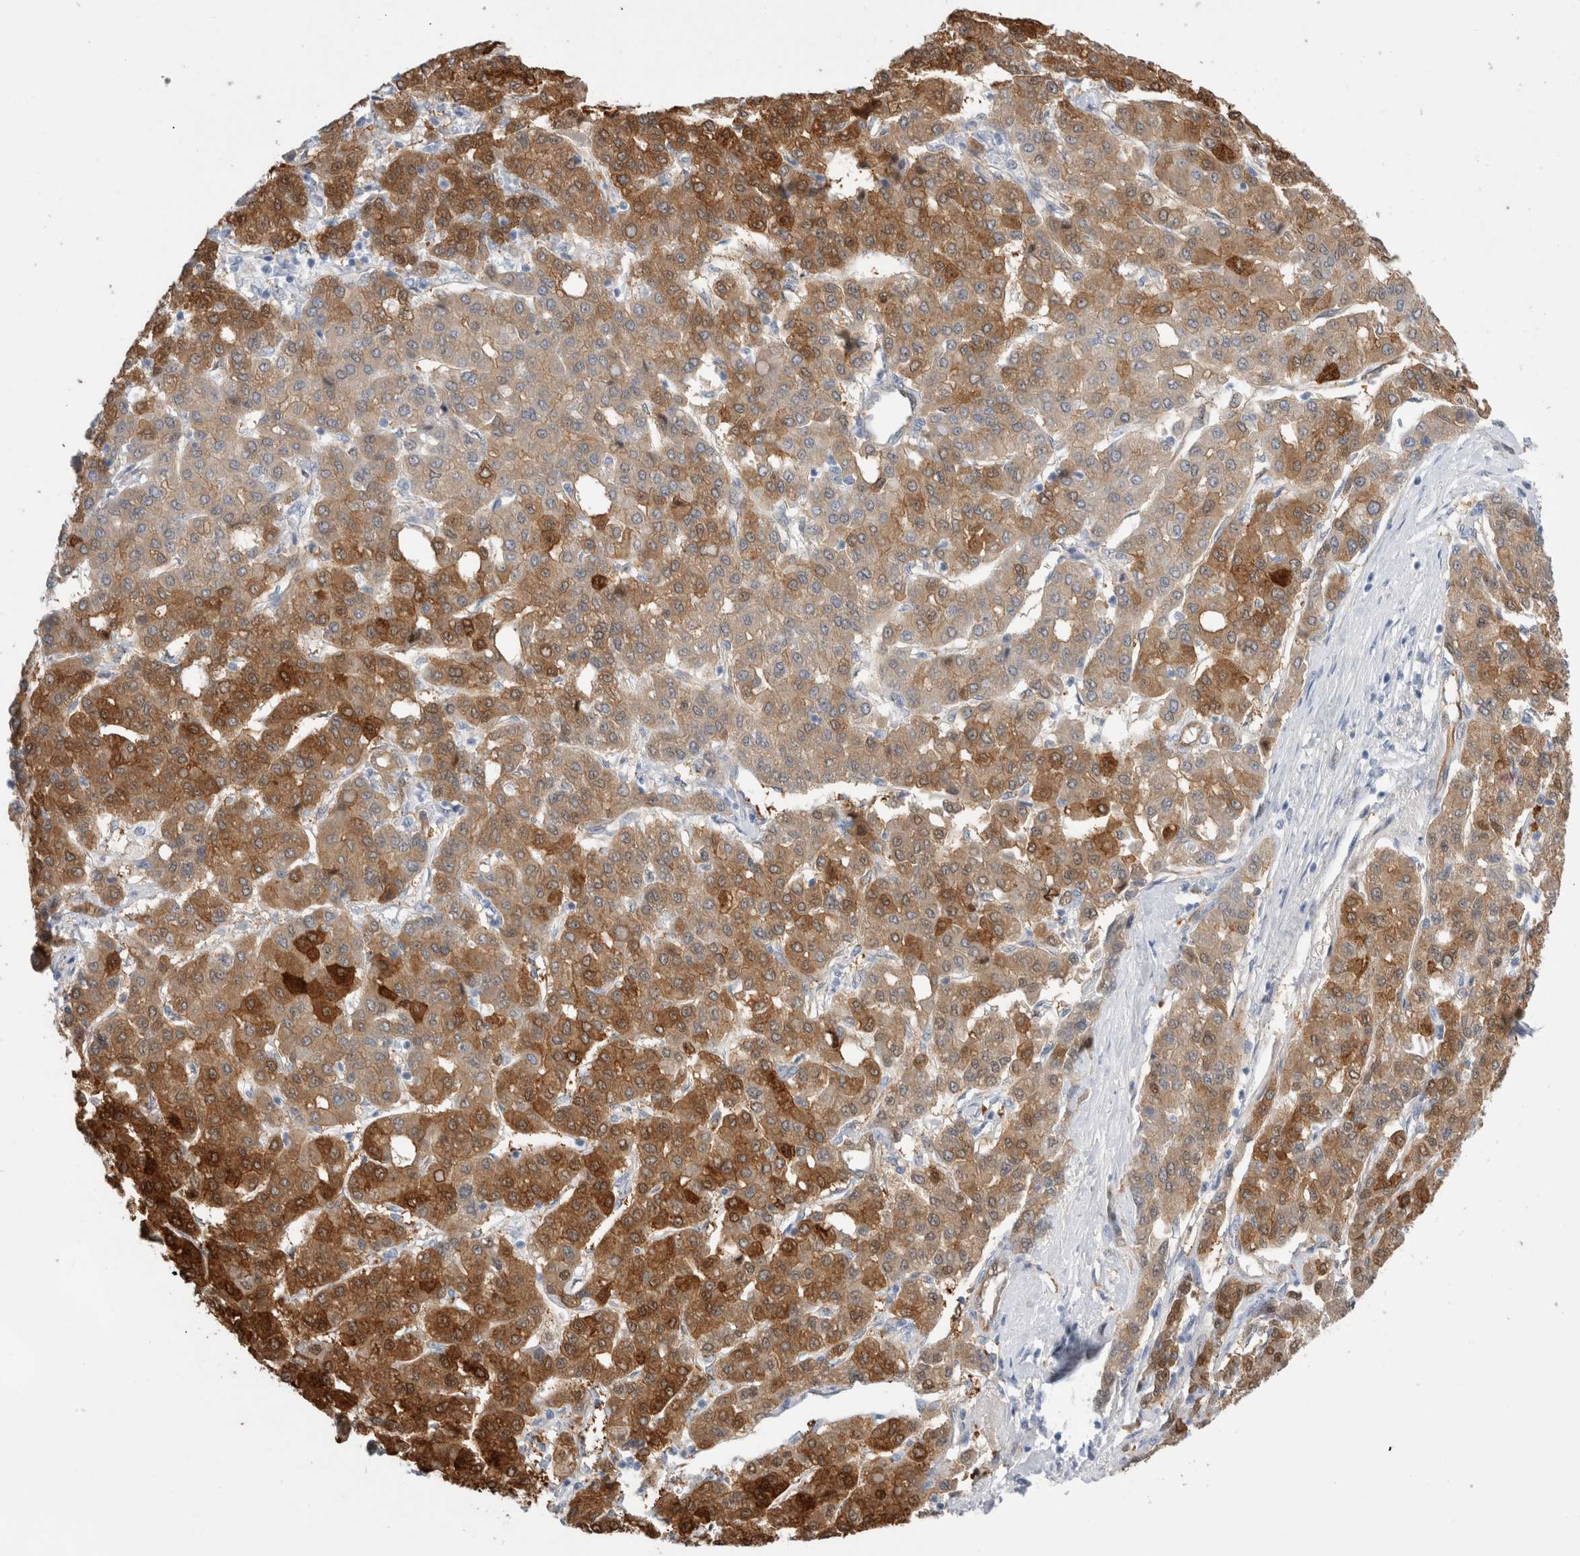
{"staining": {"intensity": "moderate", "quantity": ">75%", "location": "cytoplasmic/membranous,nuclear"}, "tissue": "liver cancer", "cell_type": "Tumor cells", "image_type": "cancer", "snomed": [{"axis": "morphology", "description": "Carcinoma, Hepatocellular, NOS"}, {"axis": "topography", "description": "Liver"}], "caption": "Immunohistochemical staining of liver cancer (hepatocellular carcinoma) displays medium levels of moderate cytoplasmic/membranous and nuclear positivity in approximately >75% of tumor cells.", "gene": "NAPEPLD", "patient": {"sex": "male", "age": 65}}